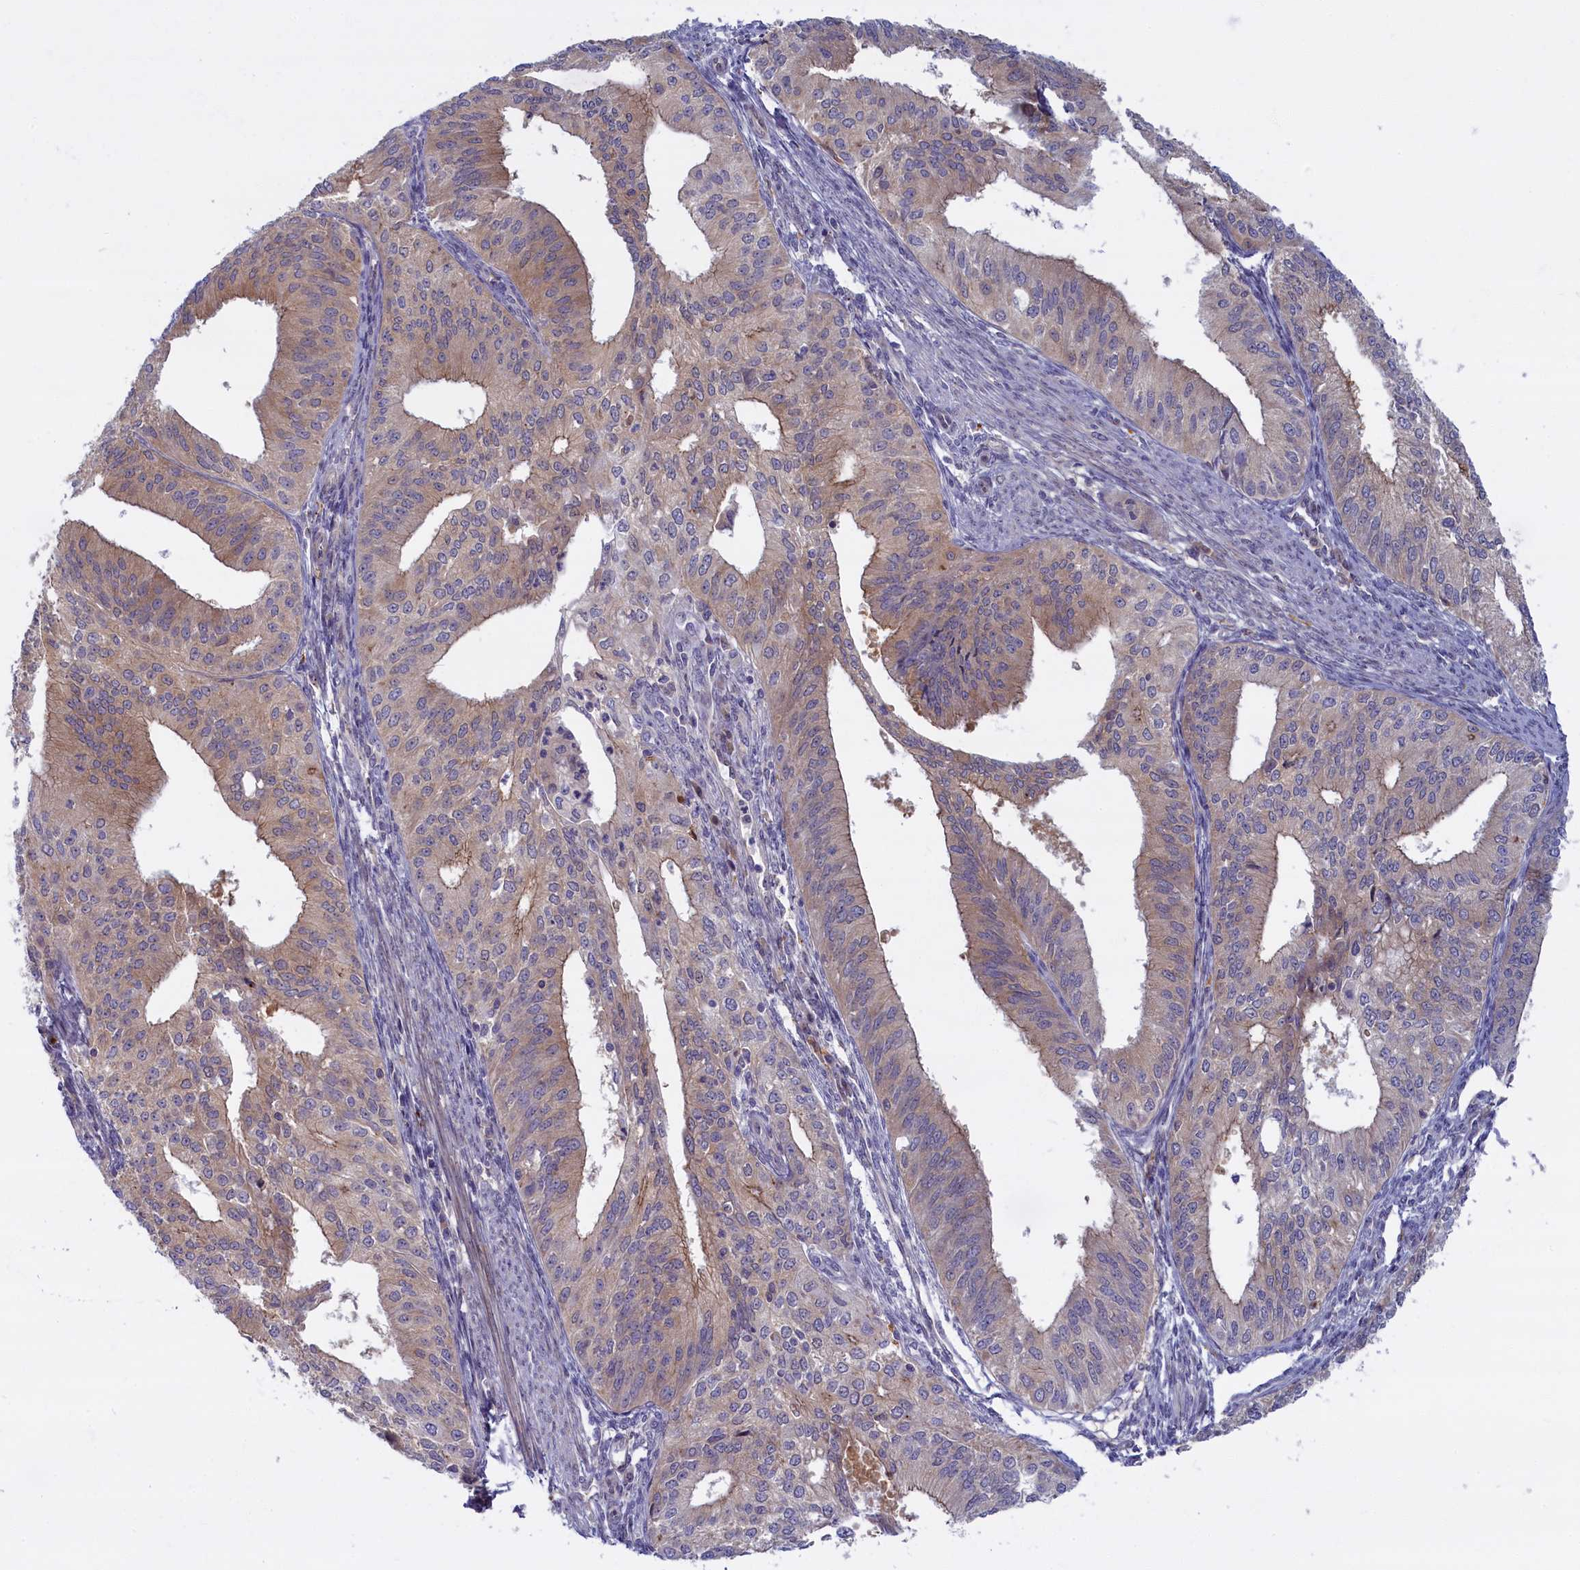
{"staining": {"intensity": "weak", "quantity": "25%-75%", "location": "cytoplasmic/membranous"}, "tissue": "endometrial cancer", "cell_type": "Tumor cells", "image_type": "cancer", "snomed": [{"axis": "morphology", "description": "Adenocarcinoma, NOS"}, {"axis": "topography", "description": "Endometrium"}], "caption": "Immunohistochemistry micrograph of human endometrial adenocarcinoma stained for a protein (brown), which shows low levels of weak cytoplasmic/membranous staining in about 25%-75% of tumor cells.", "gene": "FCSK", "patient": {"sex": "female", "age": 50}}